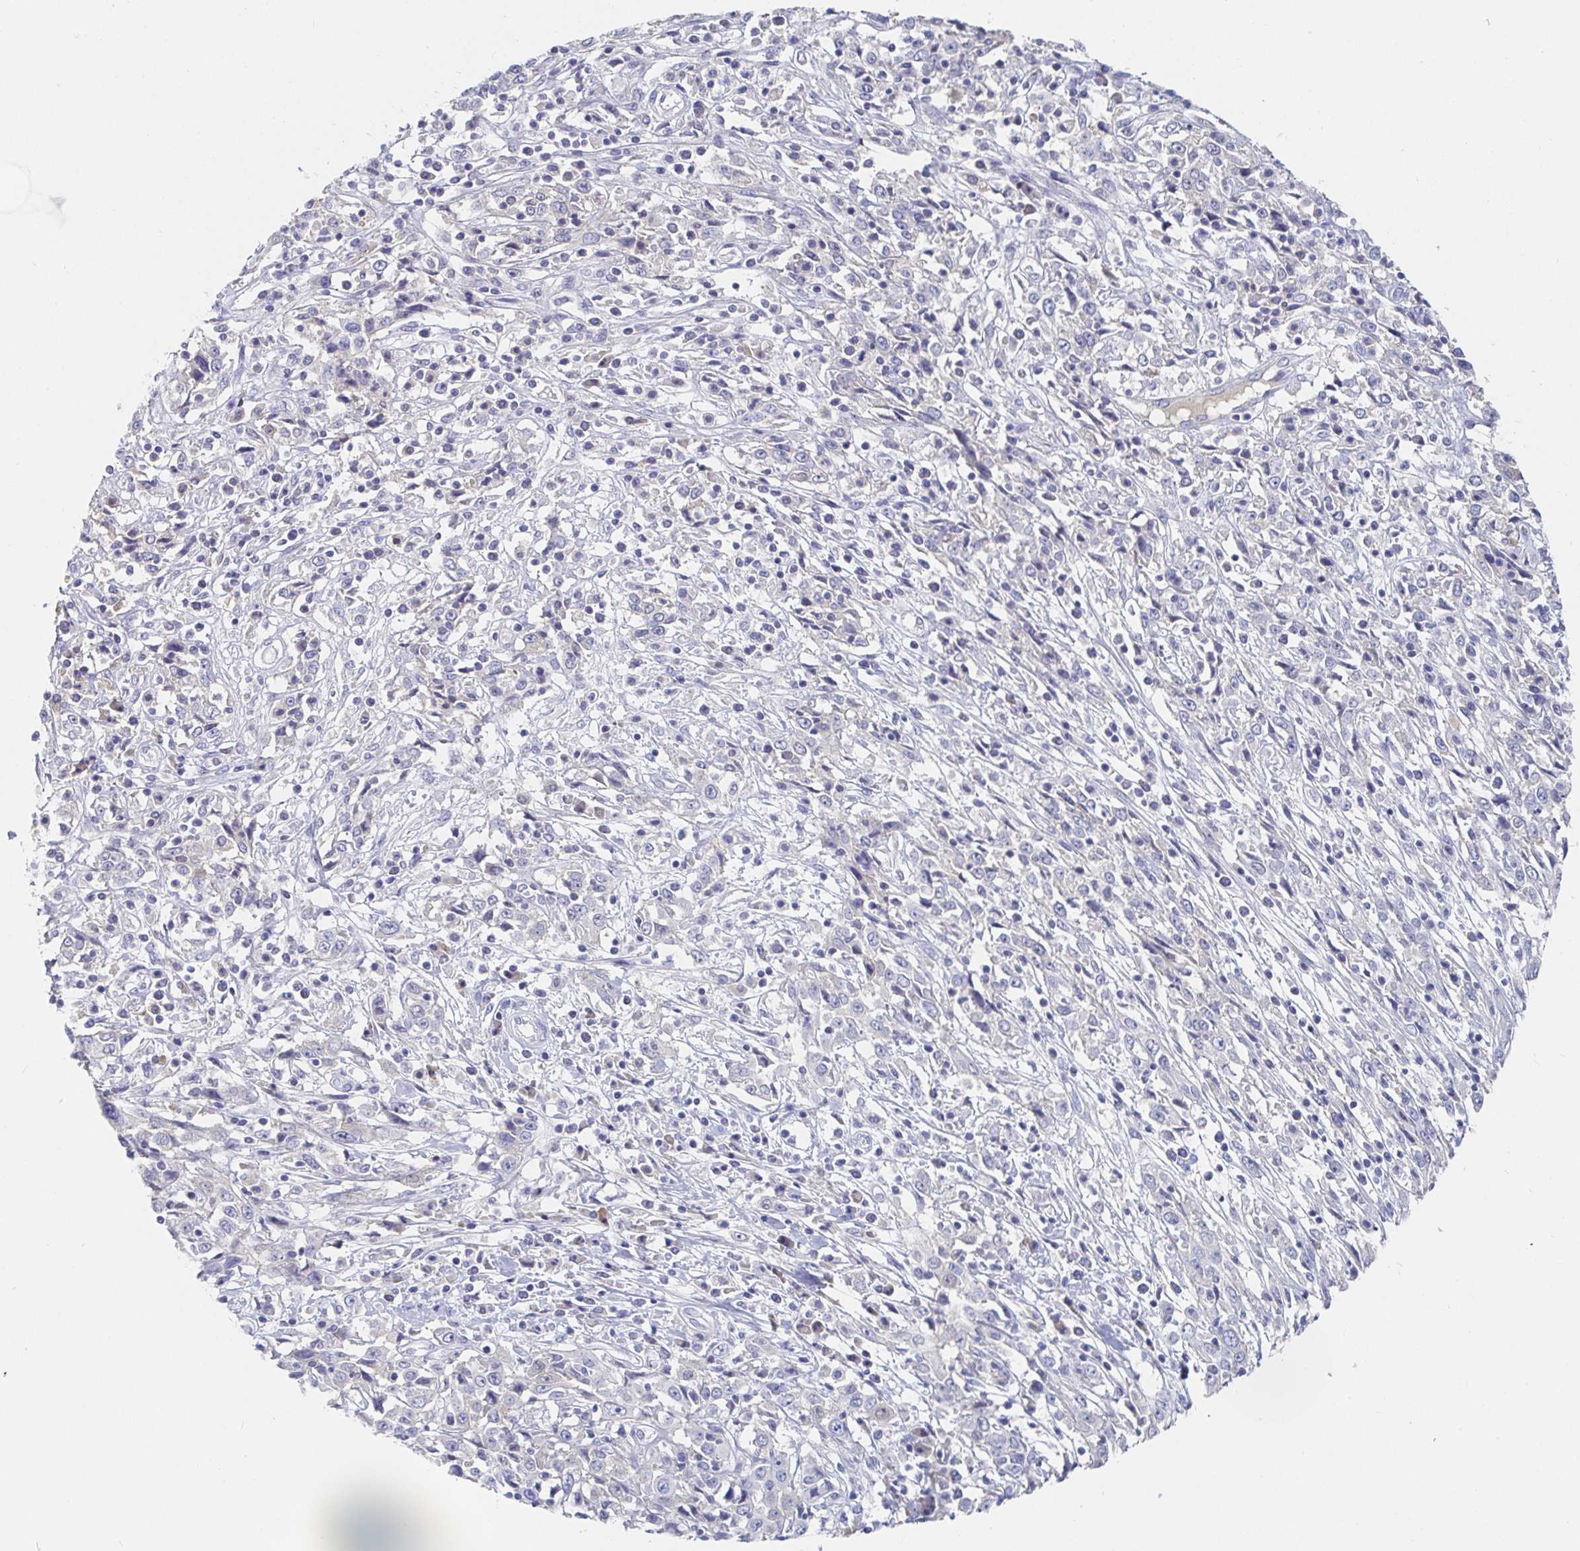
{"staining": {"intensity": "negative", "quantity": "none", "location": "none"}, "tissue": "cervical cancer", "cell_type": "Tumor cells", "image_type": "cancer", "snomed": [{"axis": "morphology", "description": "Adenocarcinoma, NOS"}, {"axis": "topography", "description": "Cervix"}], "caption": "The histopathology image displays no staining of tumor cells in cervical adenocarcinoma.", "gene": "ZNF430", "patient": {"sex": "female", "age": 40}}